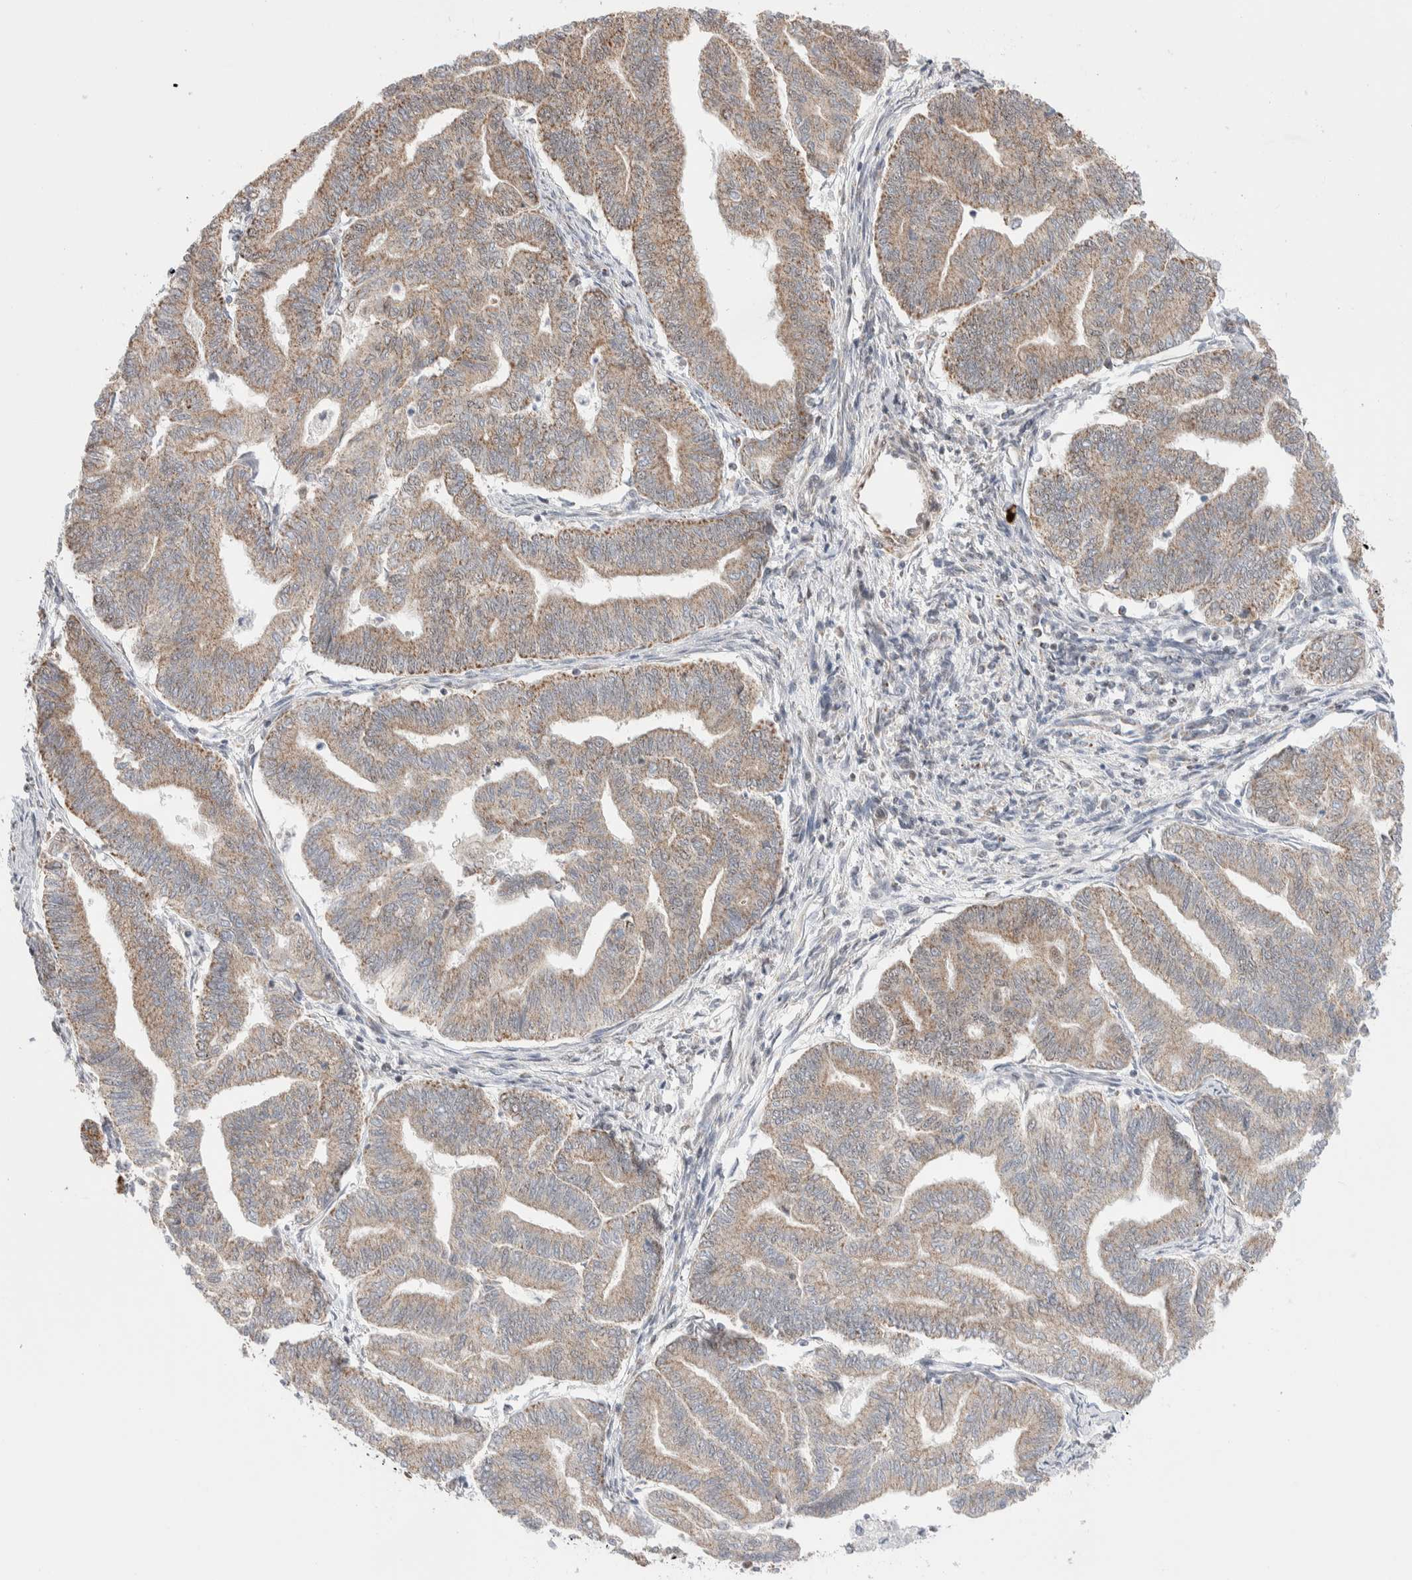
{"staining": {"intensity": "moderate", "quantity": "25%-75%", "location": "cytoplasmic/membranous"}, "tissue": "endometrial cancer", "cell_type": "Tumor cells", "image_type": "cancer", "snomed": [{"axis": "morphology", "description": "Adenocarcinoma, NOS"}, {"axis": "topography", "description": "Endometrium"}], "caption": "A high-resolution micrograph shows immunohistochemistry (IHC) staining of endometrial cancer, which exhibits moderate cytoplasmic/membranous staining in about 25%-75% of tumor cells.", "gene": "ZNF695", "patient": {"sex": "female", "age": 79}}